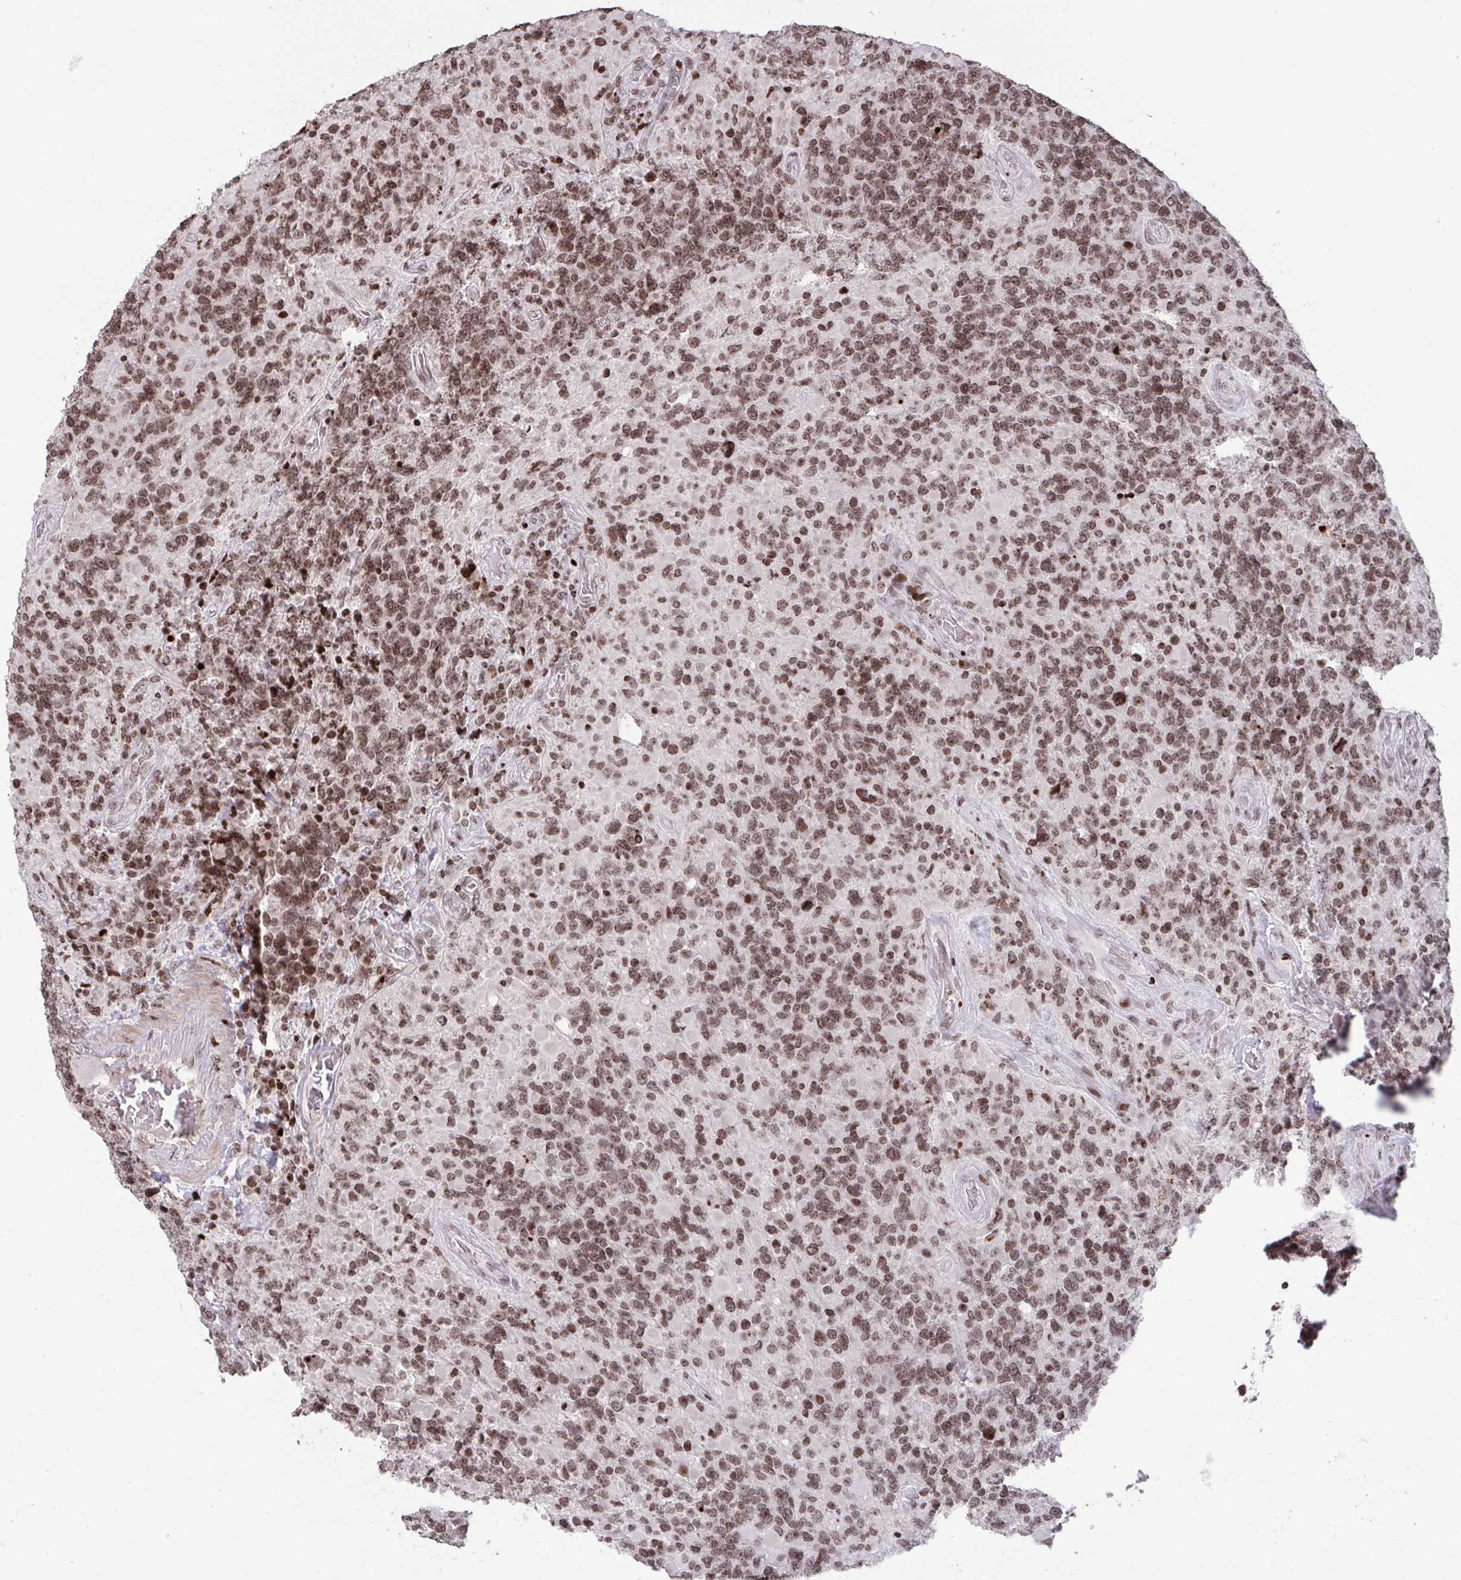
{"staining": {"intensity": "moderate", "quantity": ">75%", "location": "nuclear"}, "tissue": "glioma", "cell_type": "Tumor cells", "image_type": "cancer", "snomed": [{"axis": "morphology", "description": "Glioma, malignant, High grade"}, {"axis": "topography", "description": "Brain"}], "caption": "Moderate nuclear staining is appreciated in approximately >75% of tumor cells in glioma.", "gene": "NIP7", "patient": {"sex": "female", "age": 40}}